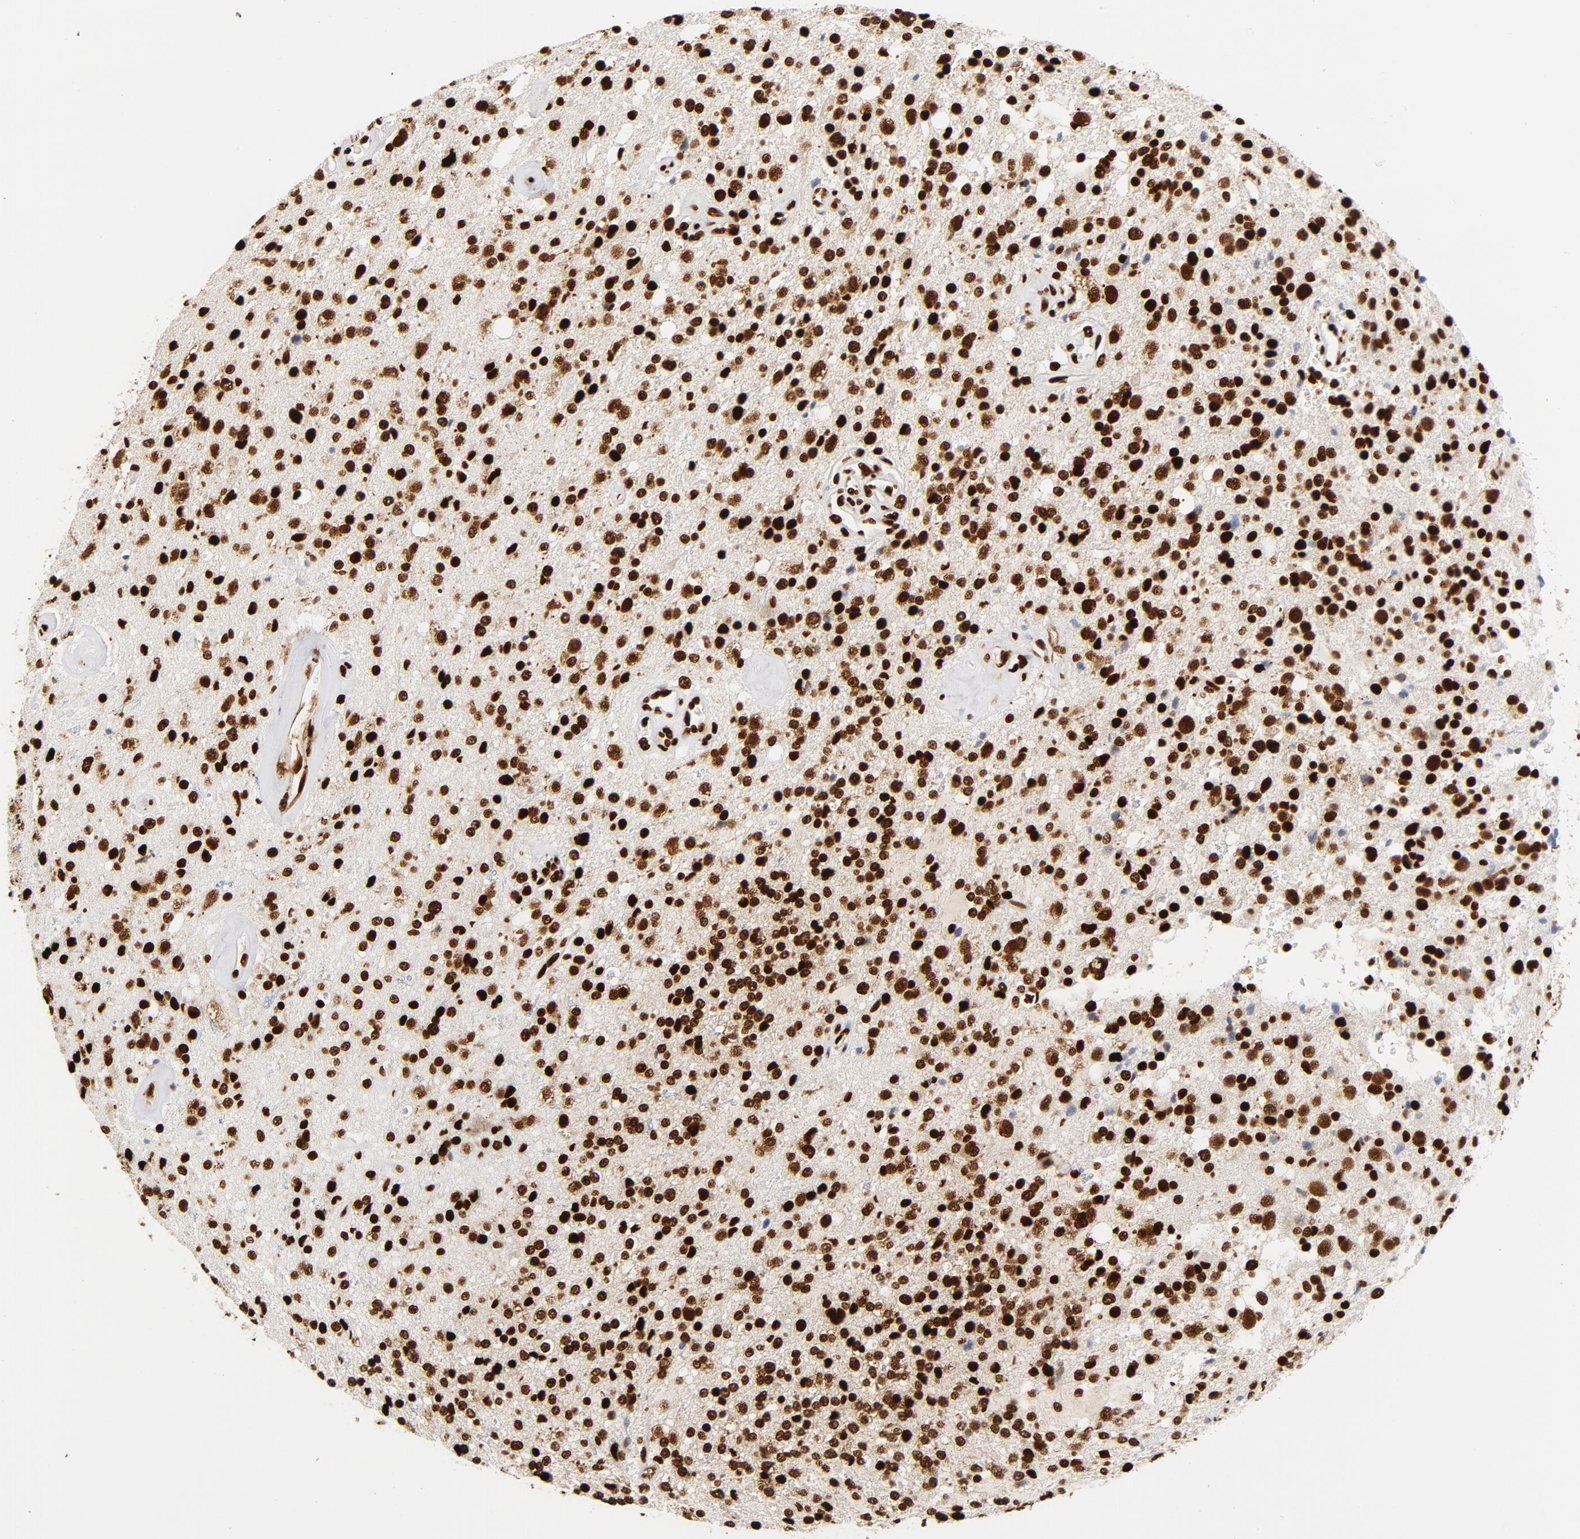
{"staining": {"intensity": "strong", "quantity": ">75%", "location": "nuclear"}, "tissue": "glioma", "cell_type": "Tumor cells", "image_type": "cancer", "snomed": [{"axis": "morphology", "description": "Glioma, malignant, High grade"}, {"axis": "topography", "description": "Brain"}], "caption": "There is high levels of strong nuclear expression in tumor cells of high-grade glioma (malignant), as demonstrated by immunohistochemical staining (brown color).", "gene": "XRCC6", "patient": {"sex": "male", "age": 47}}